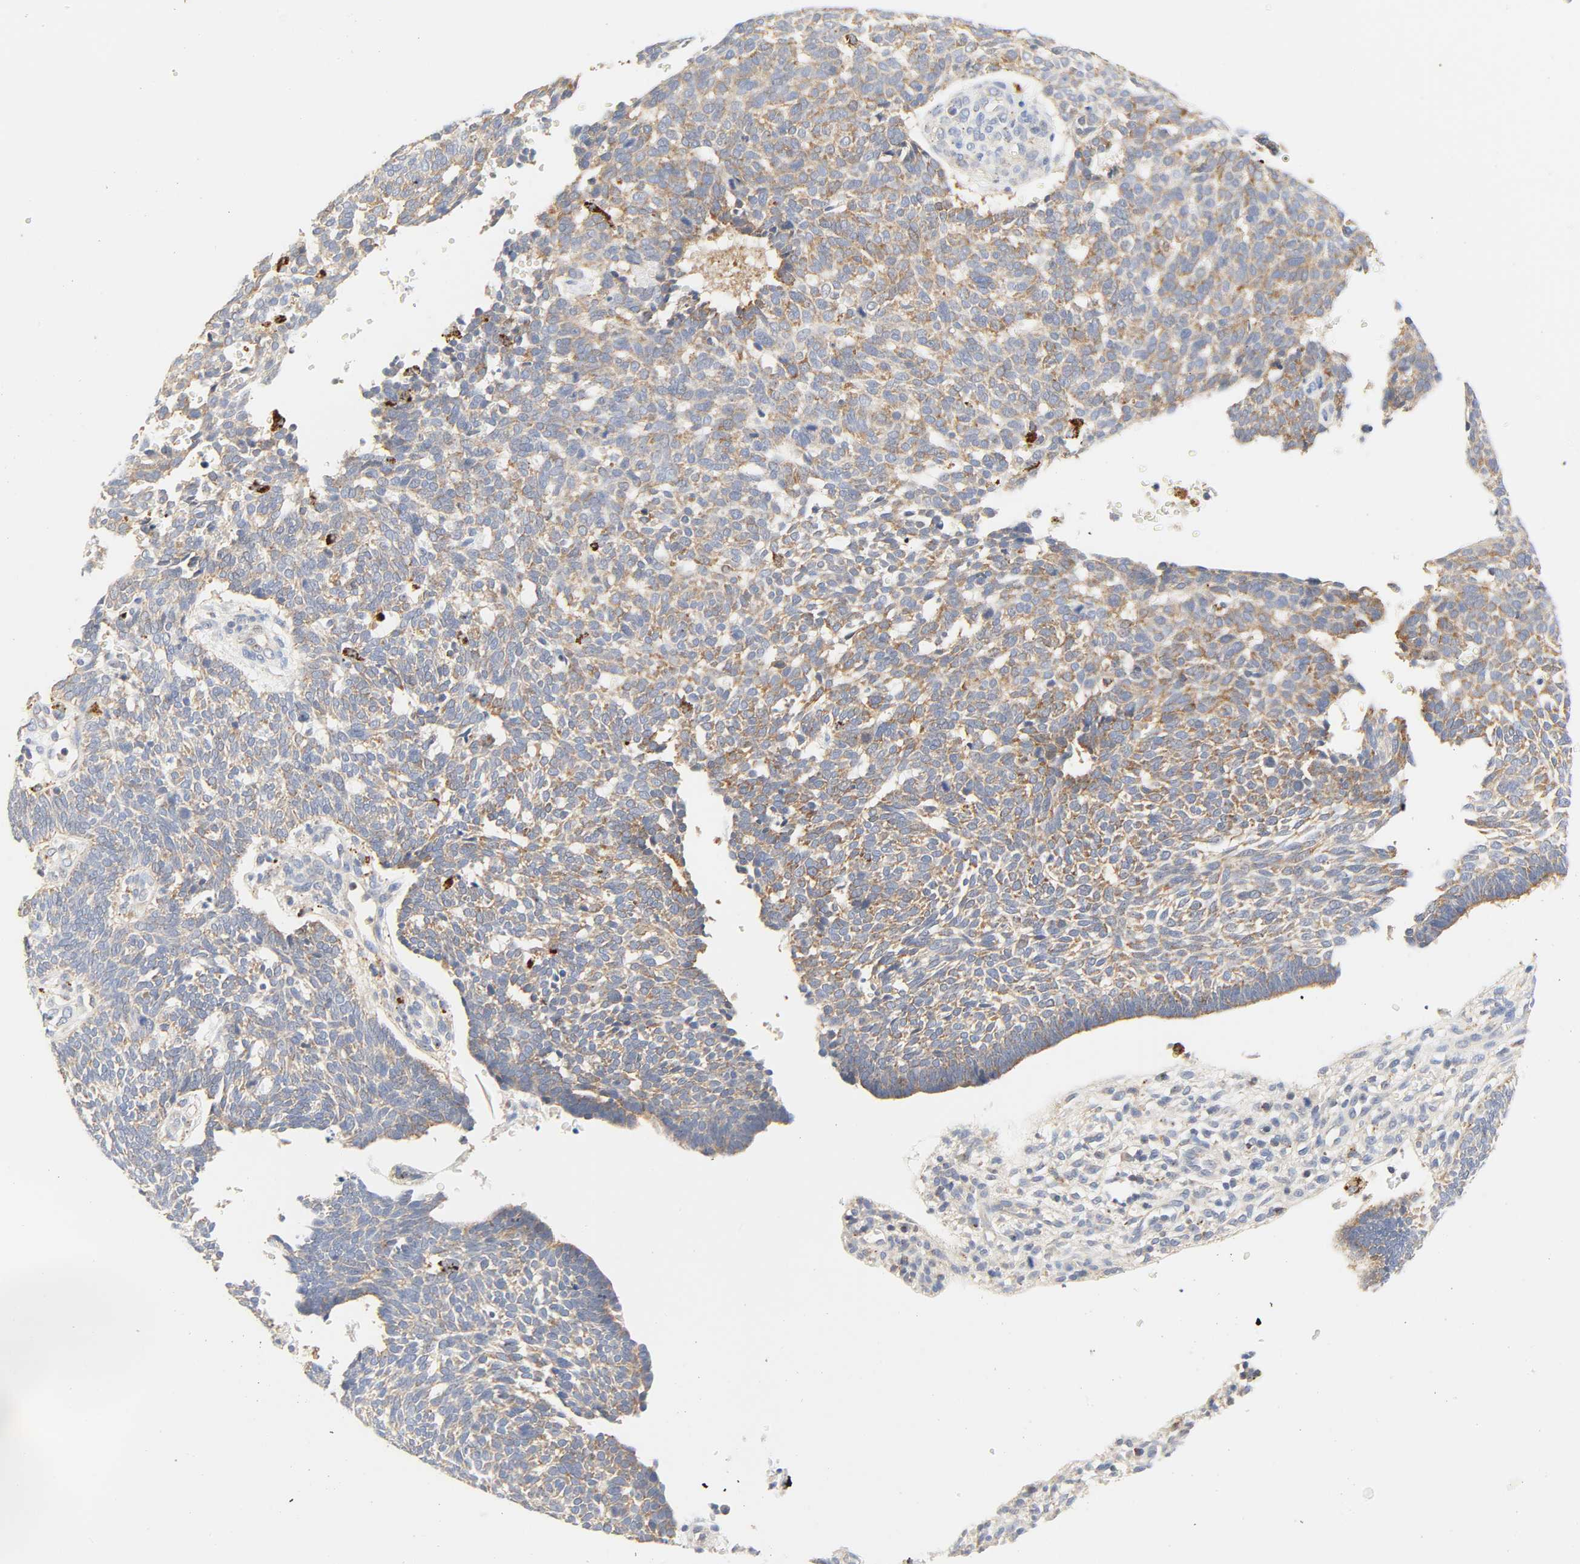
{"staining": {"intensity": "weak", "quantity": ">75%", "location": "cytoplasmic/membranous"}, "tissue": "skin cancer", "cell_type": "Tumor cells", "image_type": "cancer", "snomed": [{"axis": "morphology", "description": "Normal tissue, NOS"}, {"axis": "morphology", "description": "Basal cell carcinoma"}, {"axis": "topography", "description": "Skin"}], "caption": "Protein analysis of skin cancer tissue demonstrates weak cytoplasmic/membranous positivity in approximately >75% of tumor cells.", "gene": "CAMK2A", "patient": {"sex": "male", "age": 87}}